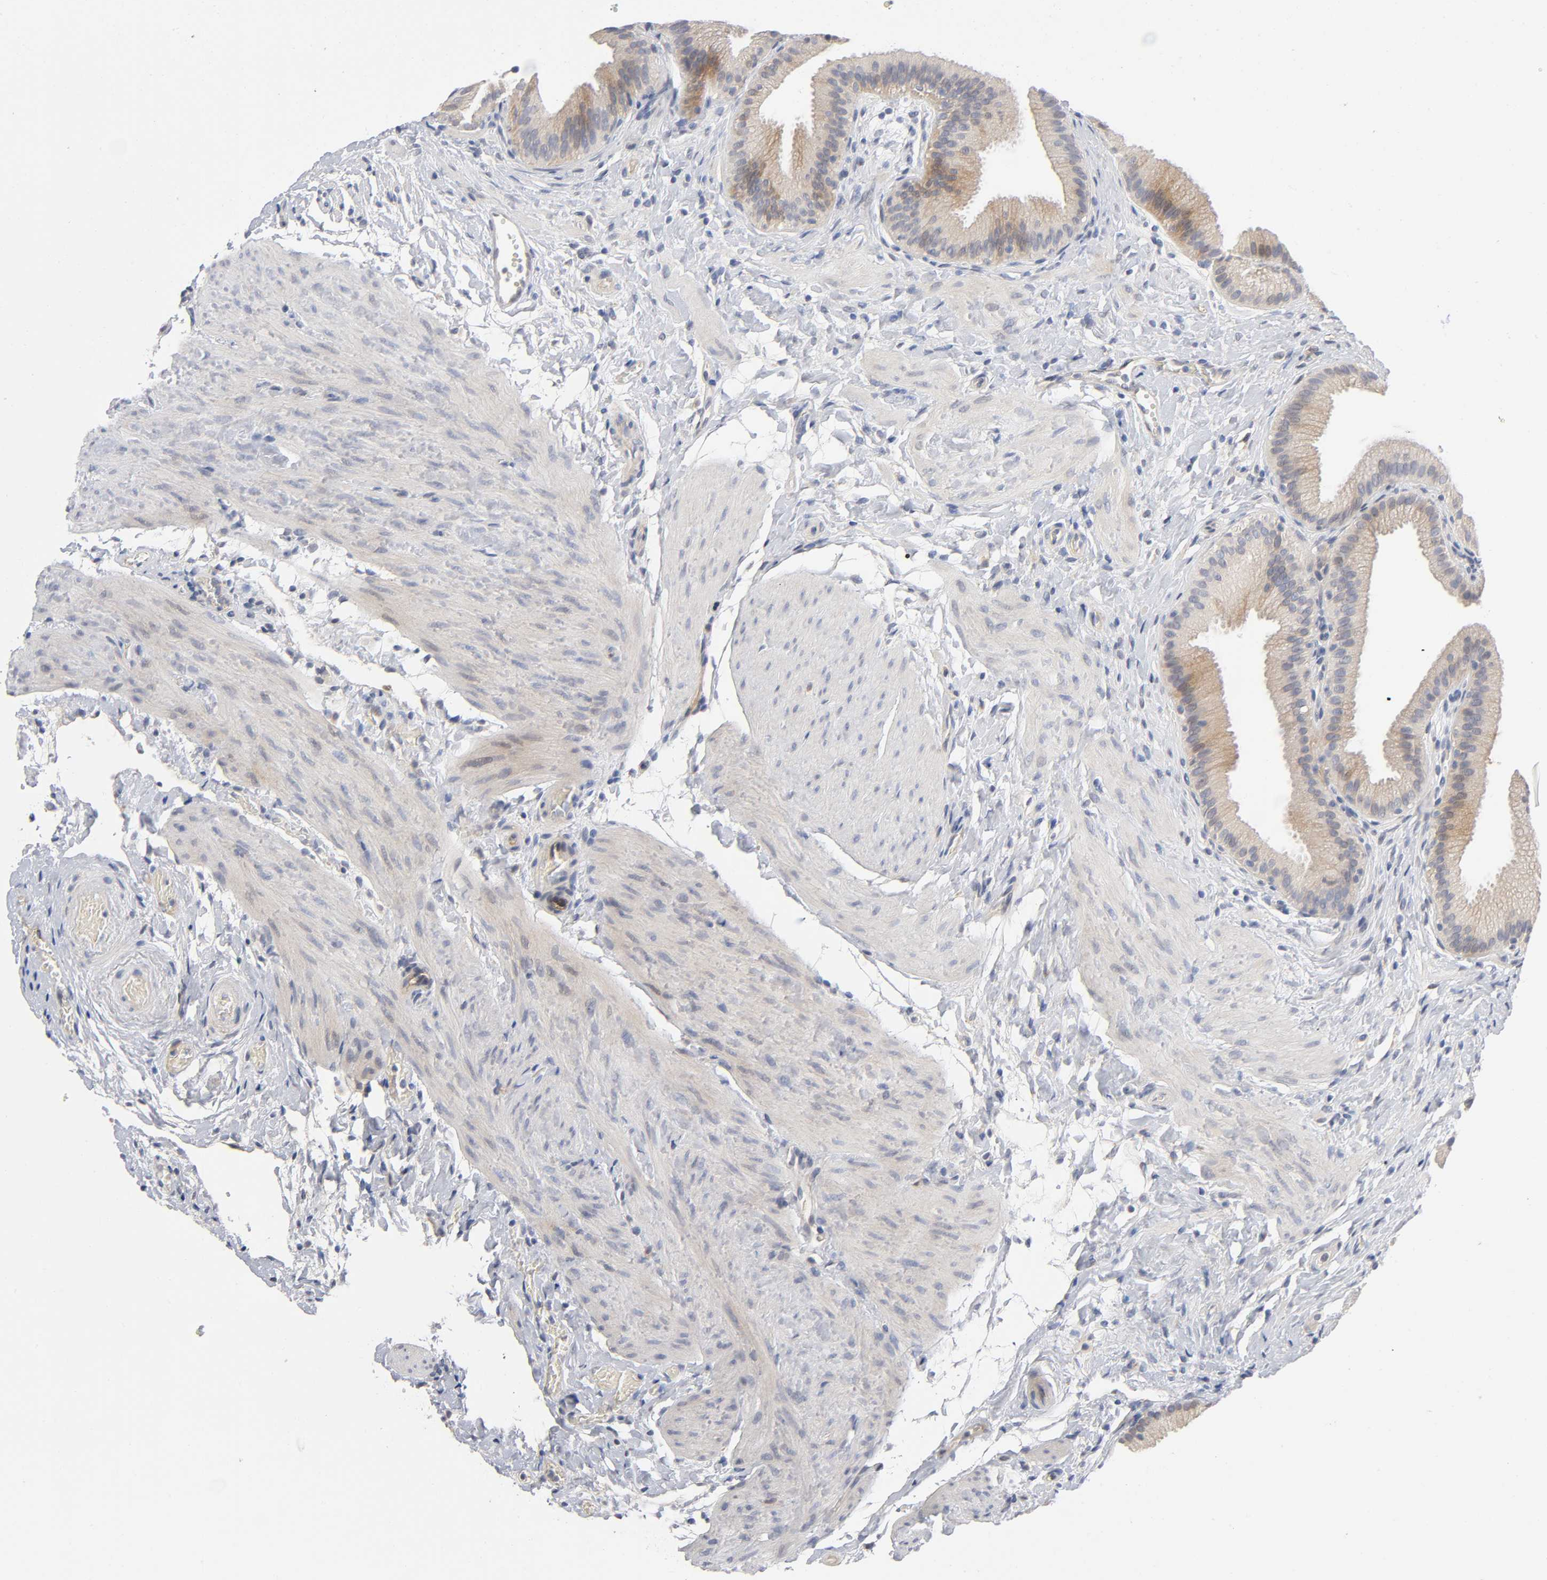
{"staining": {"intensity": "weak", "quantity": ">75%", "location": "cytoplasmic/membranous"}, "tissue": "gallbladder", "cell_type": "Glandular cells", "image_type": "normal", "snomed": [{"axis": "morphology", "description": "Normal tissue, NOS"}, {"axis": "topography", "description": "Gallbladder"}], "caption": "IHC staining of benign gallbladder, which reveals low levels of weak cytoplasmic/membranous staining in approximately >75% of glandular cells indicating weak cytoplasmic/membranous protein positivity. The staining was performed using DAB (brown) for protein detection and nuclei were counterstained in hematoxylin (blue).", "gene": "NOVA1", "patient": {"sex": "female", "age": 63}}